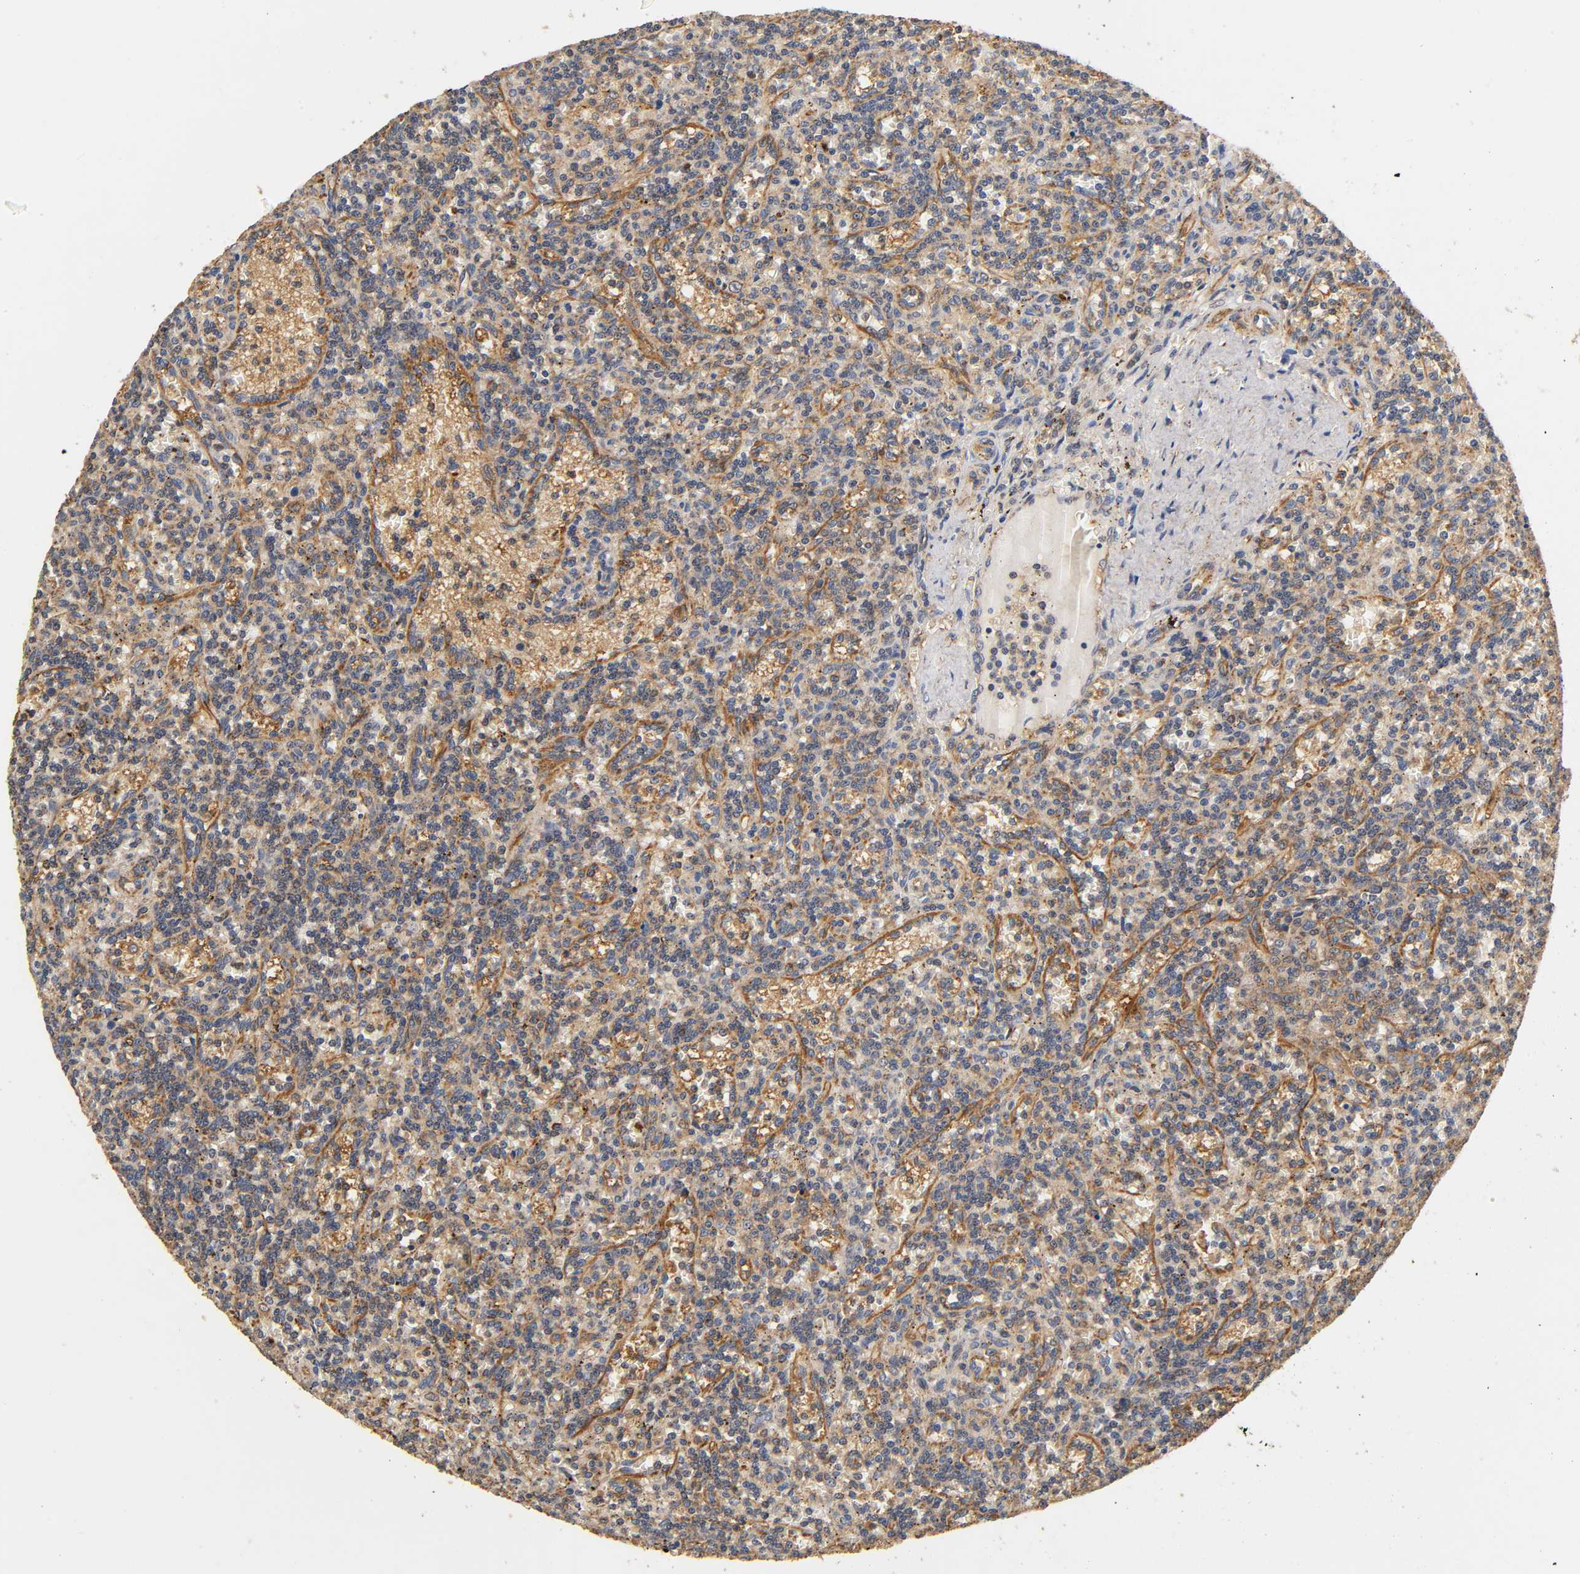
{"staining": {"intensity": "moderate", "quantity": ">75%", "location": "cytoplasmic/membranous"}, "tissue": "lymphoma", "cell_type": "Tumor cells", "image_type": "cancer", "snomed": [{"axis": "morphology", "description": "Malignant lymphoma, non-Hodgkin's type, Low grade"}, {"axis": "topography", "description": "Spleen"}], "caption": "An IHC histopathology image of neoplastic tissue is shown. Protein staining in brown shows moderate cytoplasmic/membranous positivity in malignant lymphoma, non-Hodgkin's type (low-grade) within tumor cells.", "gene": "SCAP", "patient": {"sex": "male", "age": 73}}